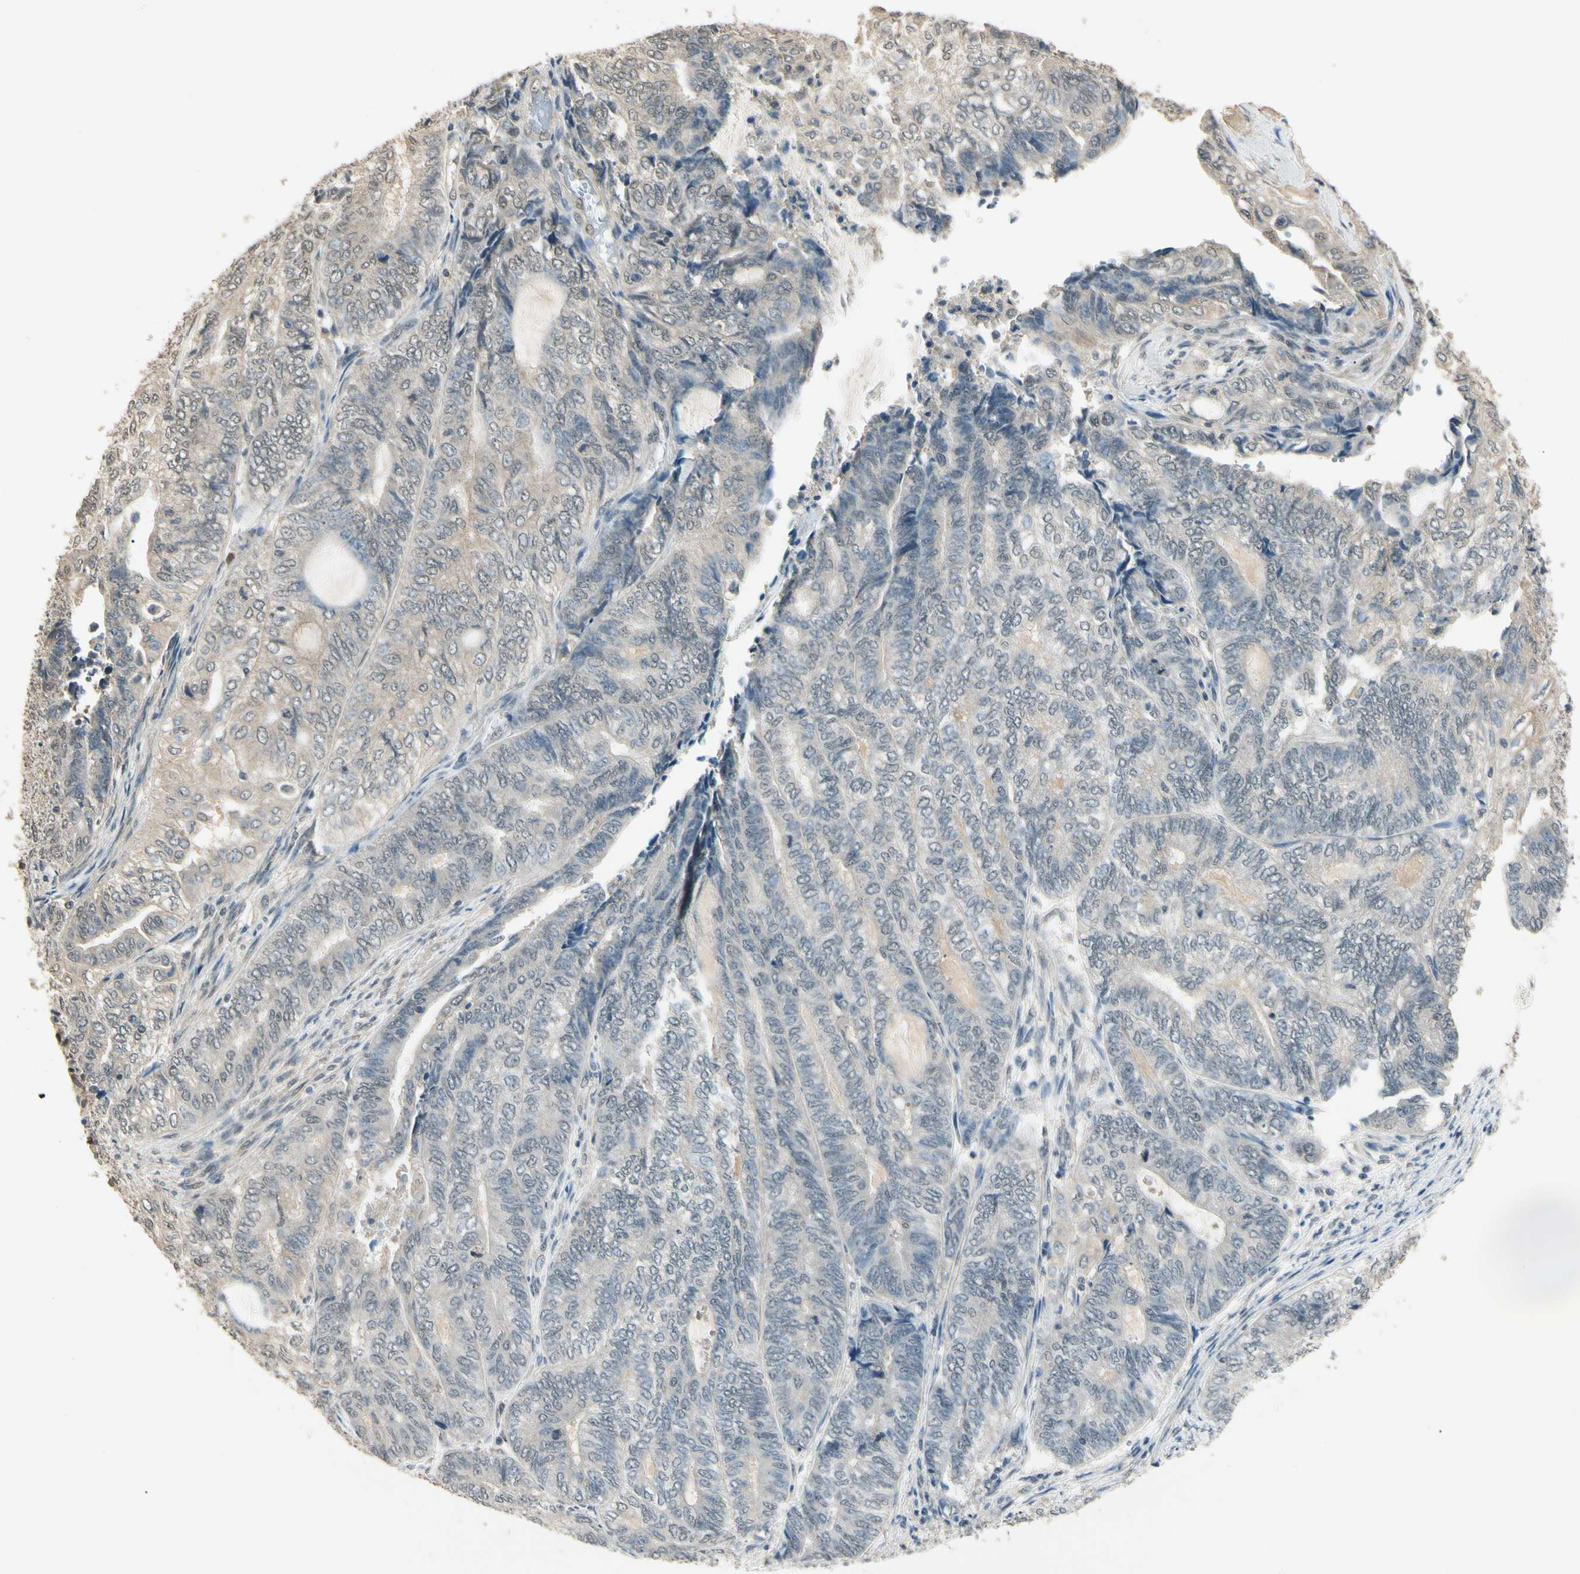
{"staining": {"intensity": "negative", "quantity": "none", "location": "none"}, "tissue": "endometrial cancer", "cell_type": "Tumor cells", "image_type": "cancer", "snomed": [{"axis": "morphology", "description": "Adenocarcinoma, NOS"}, {"axis": "topography", "description": "Uterus"}, {"axis": "topography", "description": "Endometrium"}], "caption": "Immunohistochemistry (IHC) image of human endometrial cancer (adenocarcinoma) stained for a protein (brown), which displays no positivity in tumor cells.", "gene": "SGCA", "patient": {"sex": "female", "age": 70}}